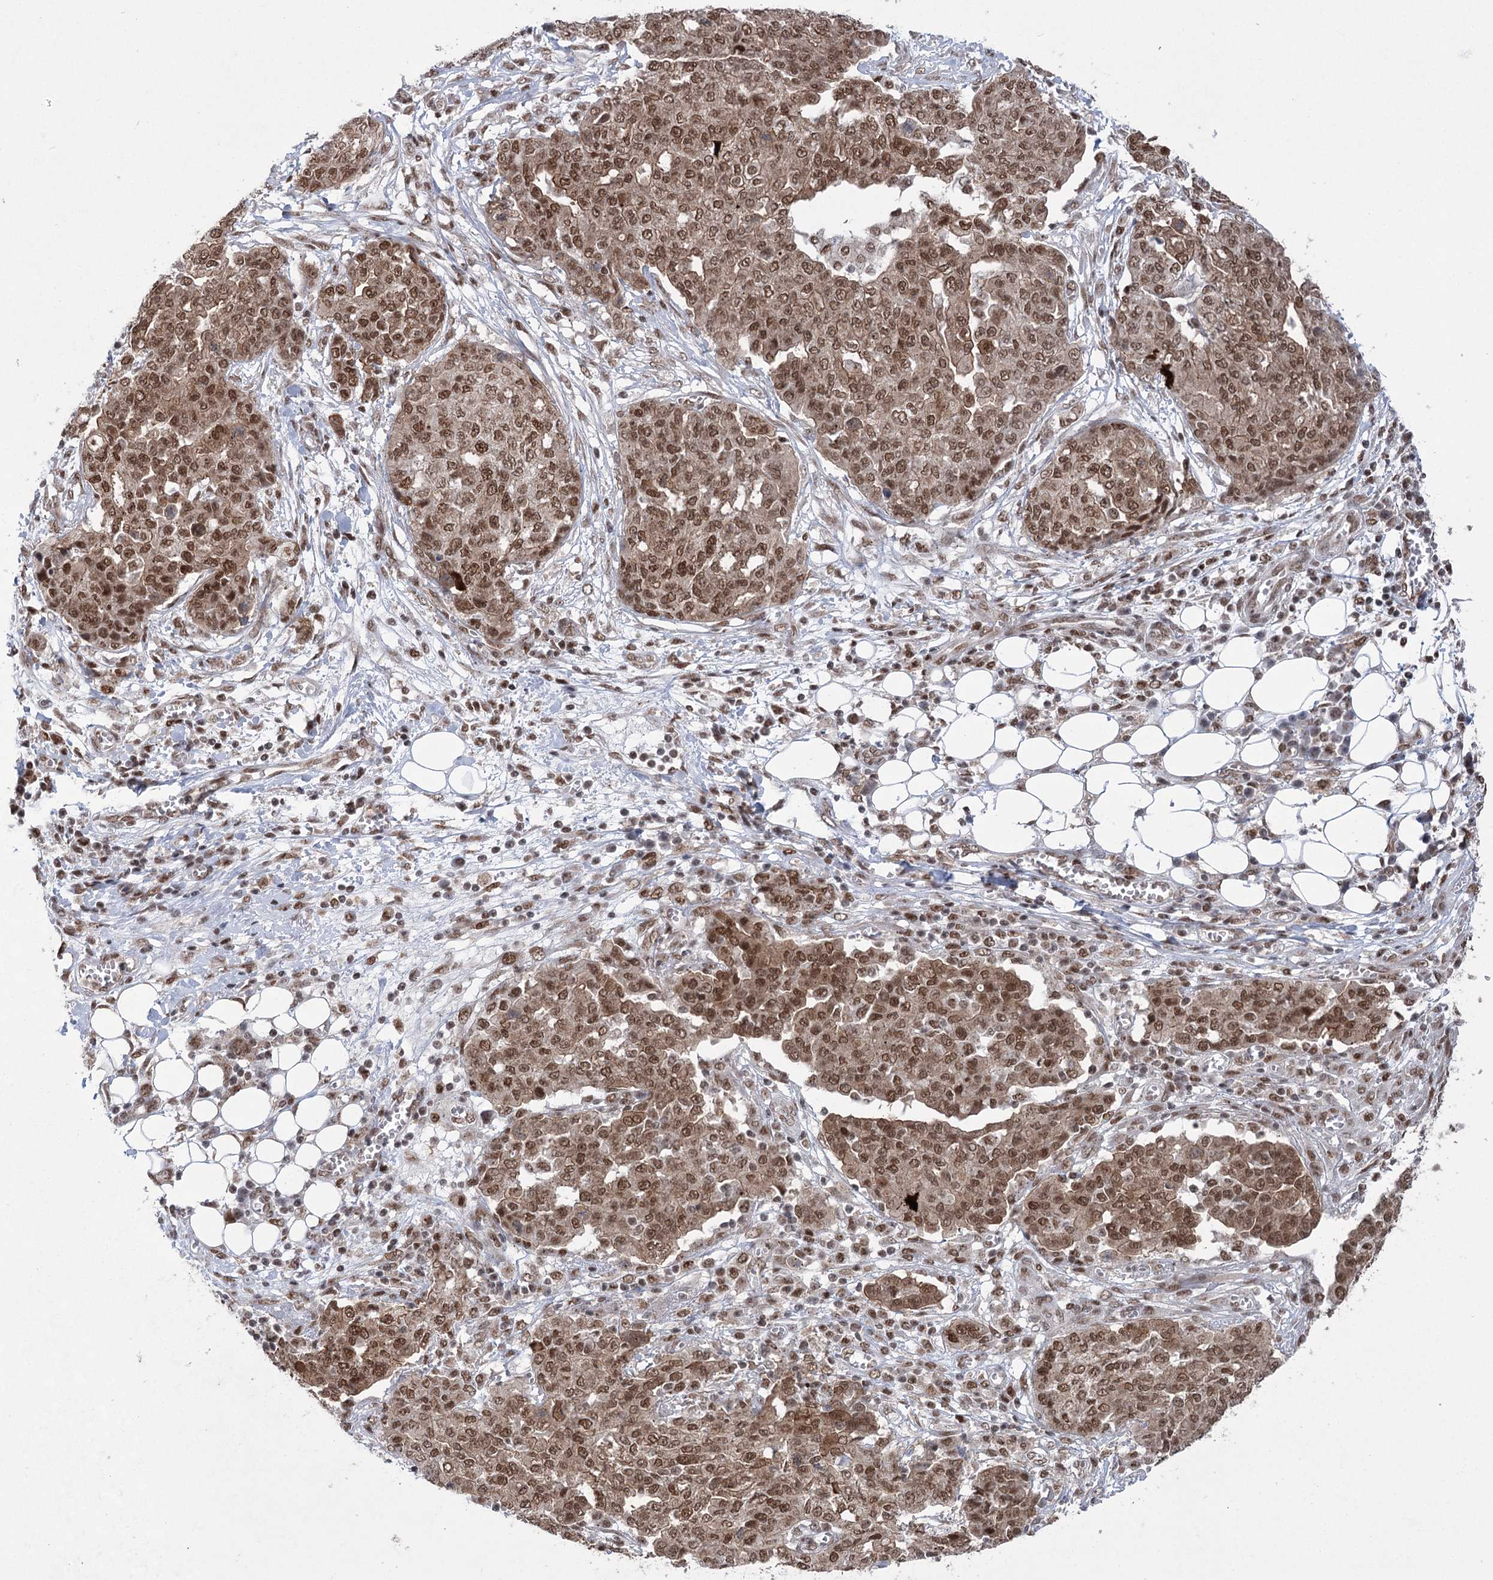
{"staining": {"intensity": "moderate", "quantity": ">75%", "location": "cytoplasmic/membranous,nuclear"}, "tissue": "ovarian cancer", "cell_type": "Tumor cells", "image_type": "cancer", "snomed": [{"axis": "morphology", "description": "Cystadenocarcinoma, serous, NOS"}, {"axis": "topography", "description": "Soft tissue"}, {"axis": "topography", "description": "Ovary"}], "caption": "This is a histology image of immunohistochemistry staining of ovarian cancer, which shows moderate positivity in the cytoplasmic/membranous and nuclear of tumor cells.", "gene": "ZCCHC8", "patient": {"sex": "female", "age": 57}}